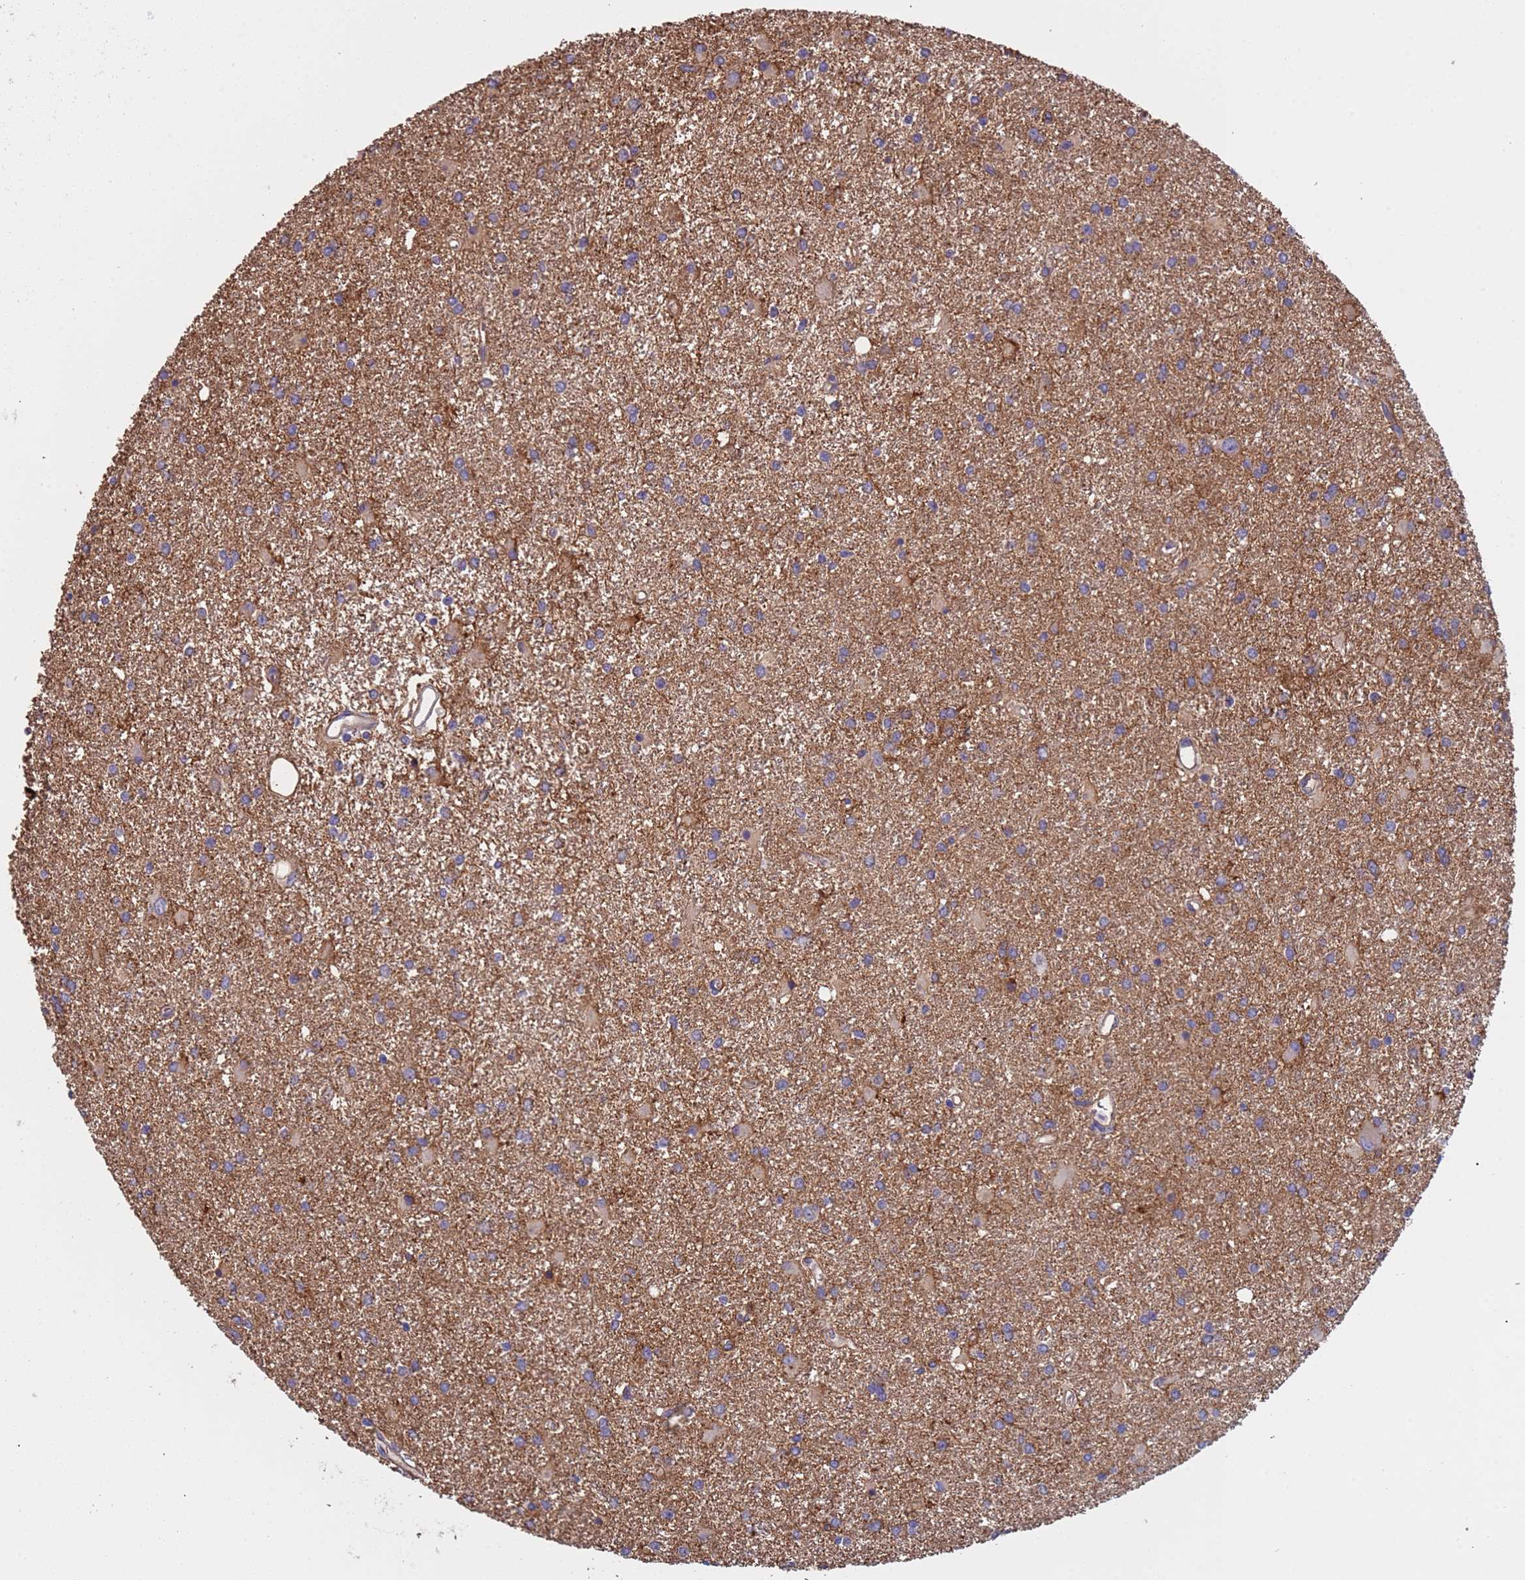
{"staining": {"intensity": "weak", "quantity": ">75%", "location": "cytoplasmic/membranous"}, "tissue": "glioma", "cell_type": "Tumor cells", "image_type": "cancer", "snomed": [{"axis": "morphology", "description": "Glioma, malignant, High grade"}, {"axis": "topography", "description": "Brain"}], "caption": "This is a micrograph of IHC staining of glioma, which shows weak positivity in the cytoplasmic/membranous of tumor cells.", "gene": "ZNF248", "patient": {"sex": "female", "age": 50}}